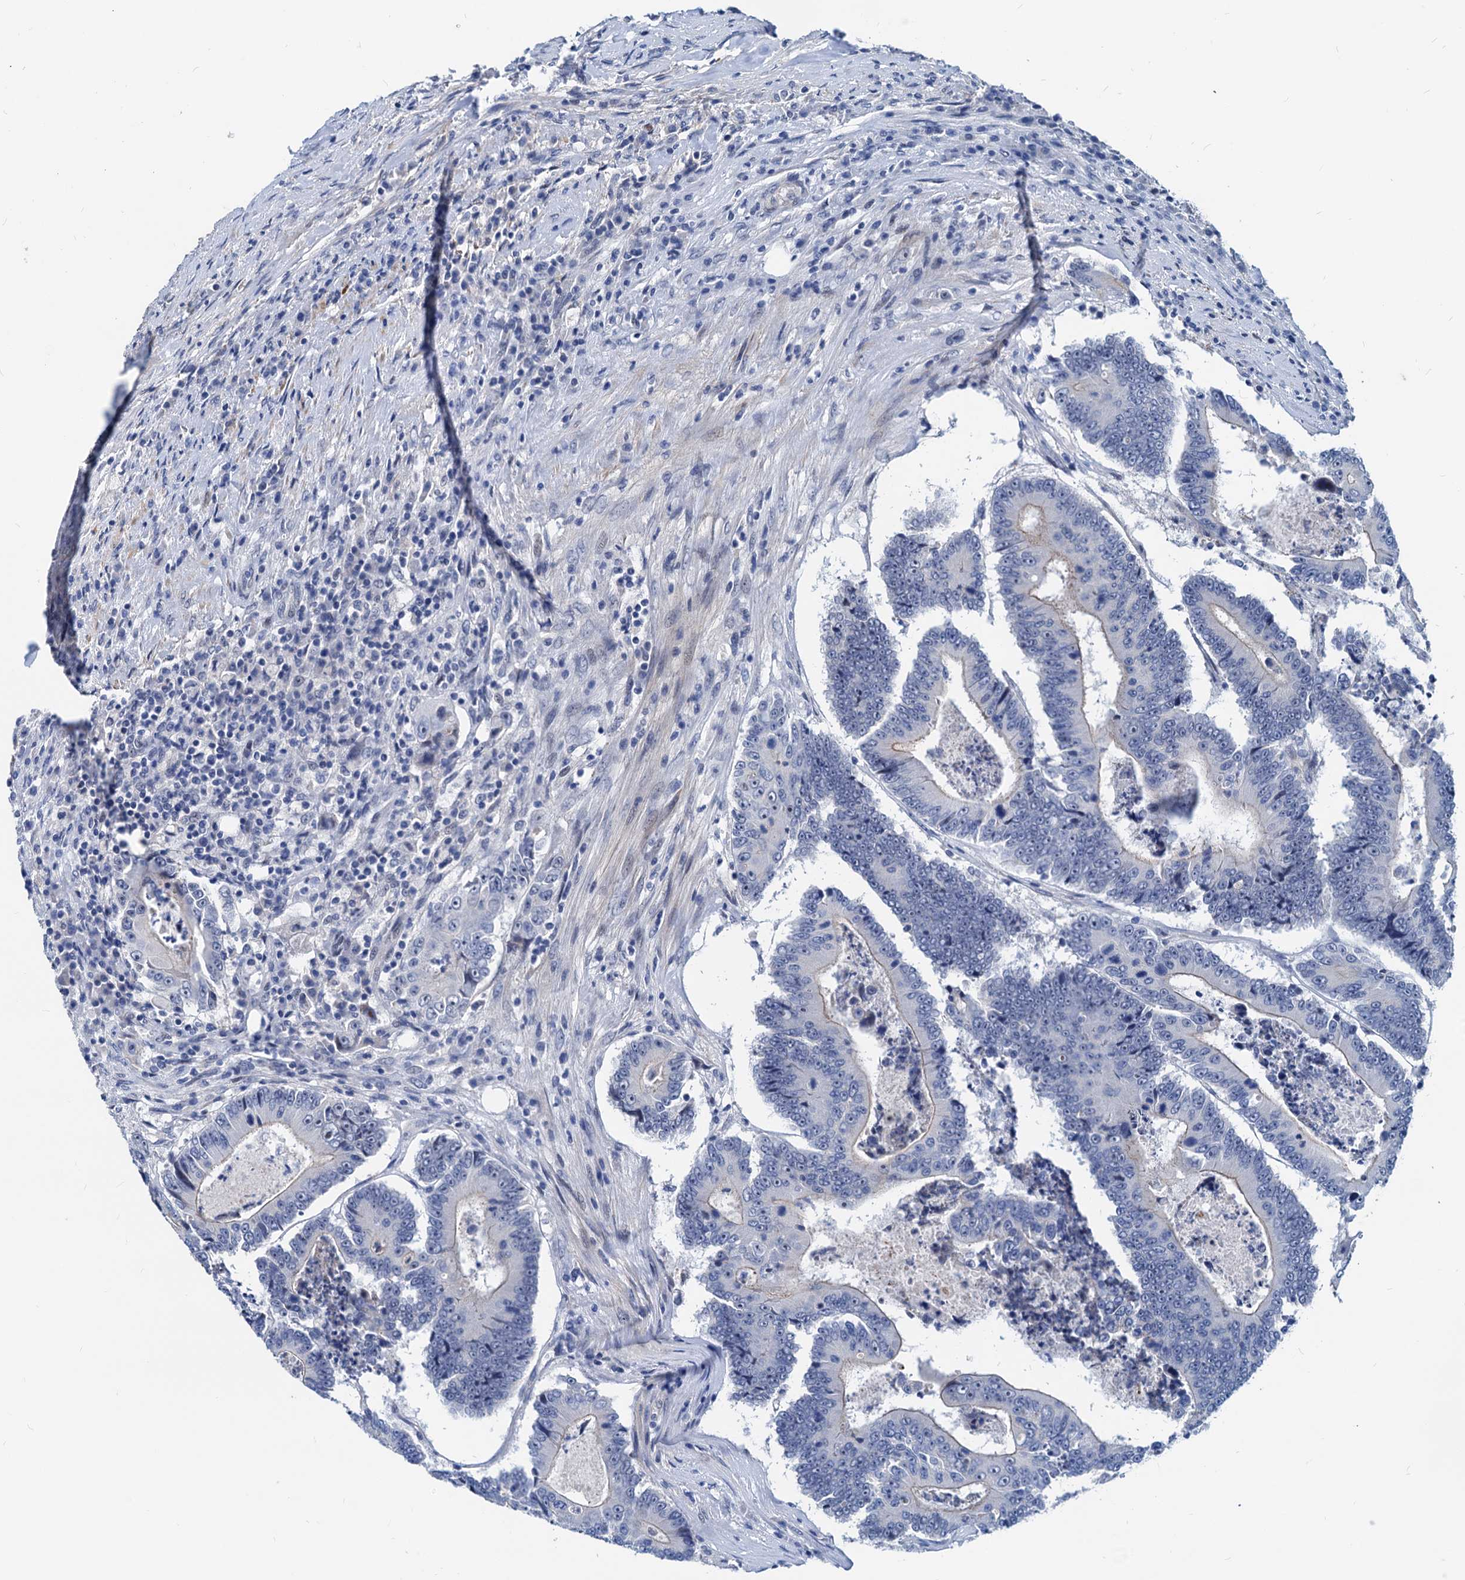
{"staining": {"intensity": "negative", "quantity": "none", "location": "none"}, "tissue": "colorectal cancer", "cell_type": "Tumor cells", "image_type": "cancer", "snomed": [{"axis": "morphology", "description": "Adenocarcinoma, NOS"}, {"axis": "topography", "description": "Colon"}], "caption": "An image of colorectal cancer (adenocarcinoma) stained for a protein exhibits no brown staining in tumor cells.", "gene": "HSF2", "patient": {"sex": "male", "age": 83}}